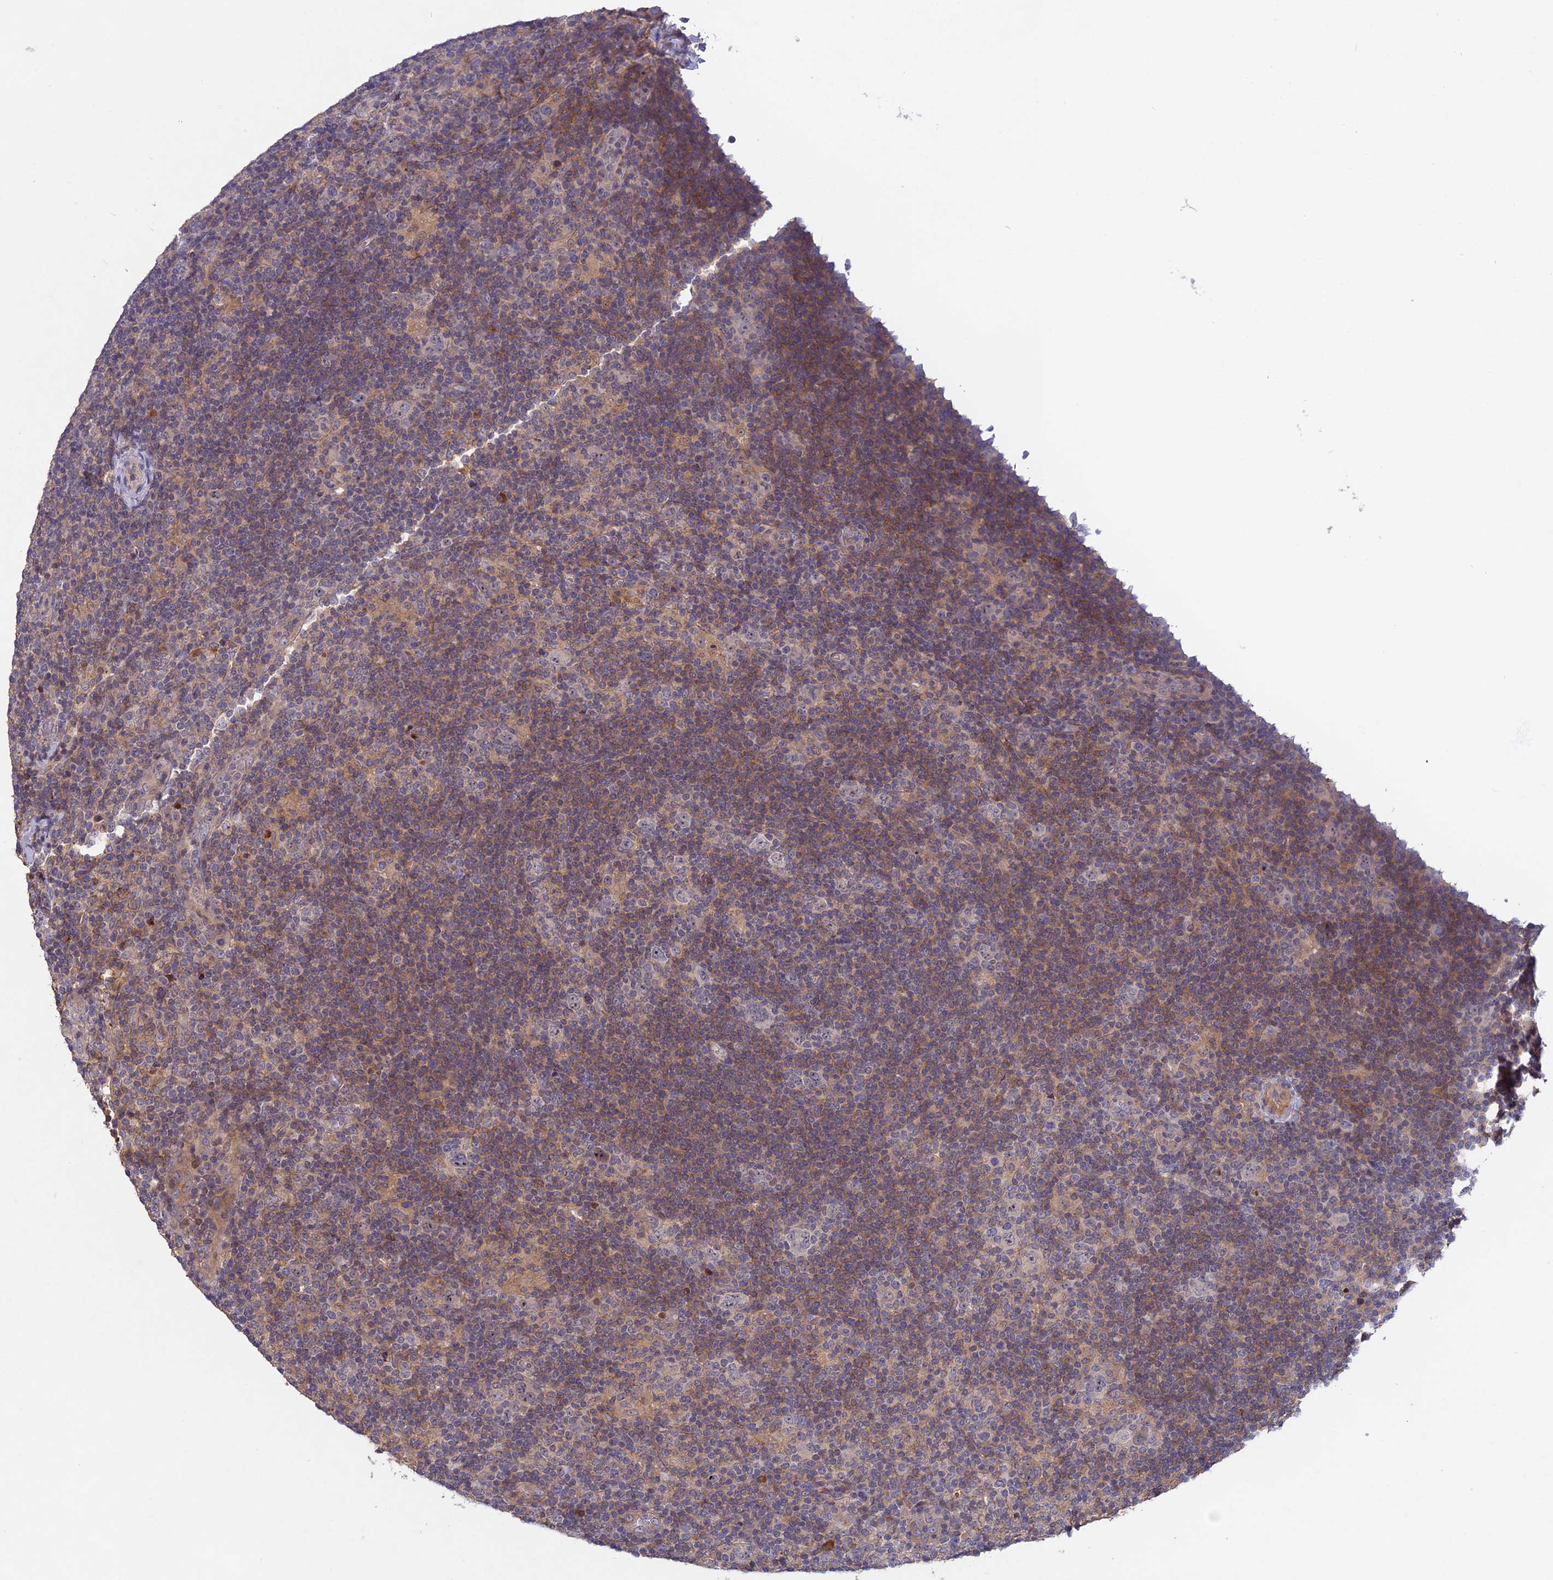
{"staining": {"intensity": "negative", "quantity": "none", "location": "none"}, "tissue": "lymphoma", "cell_type": "Tumor cells", "image_type": "cancer", "snomed": [{"axis": "morphology", "description": "Hodgkin's disease, NOS"}, {"axis": "topography", "description": "Lymph node"}], "caption": "Hodgkin's disease stained for a protein using IHC exhibits no positivity tumor cells.", "gene": "ADO", "patient": {"sex": "female", "age": 57}}